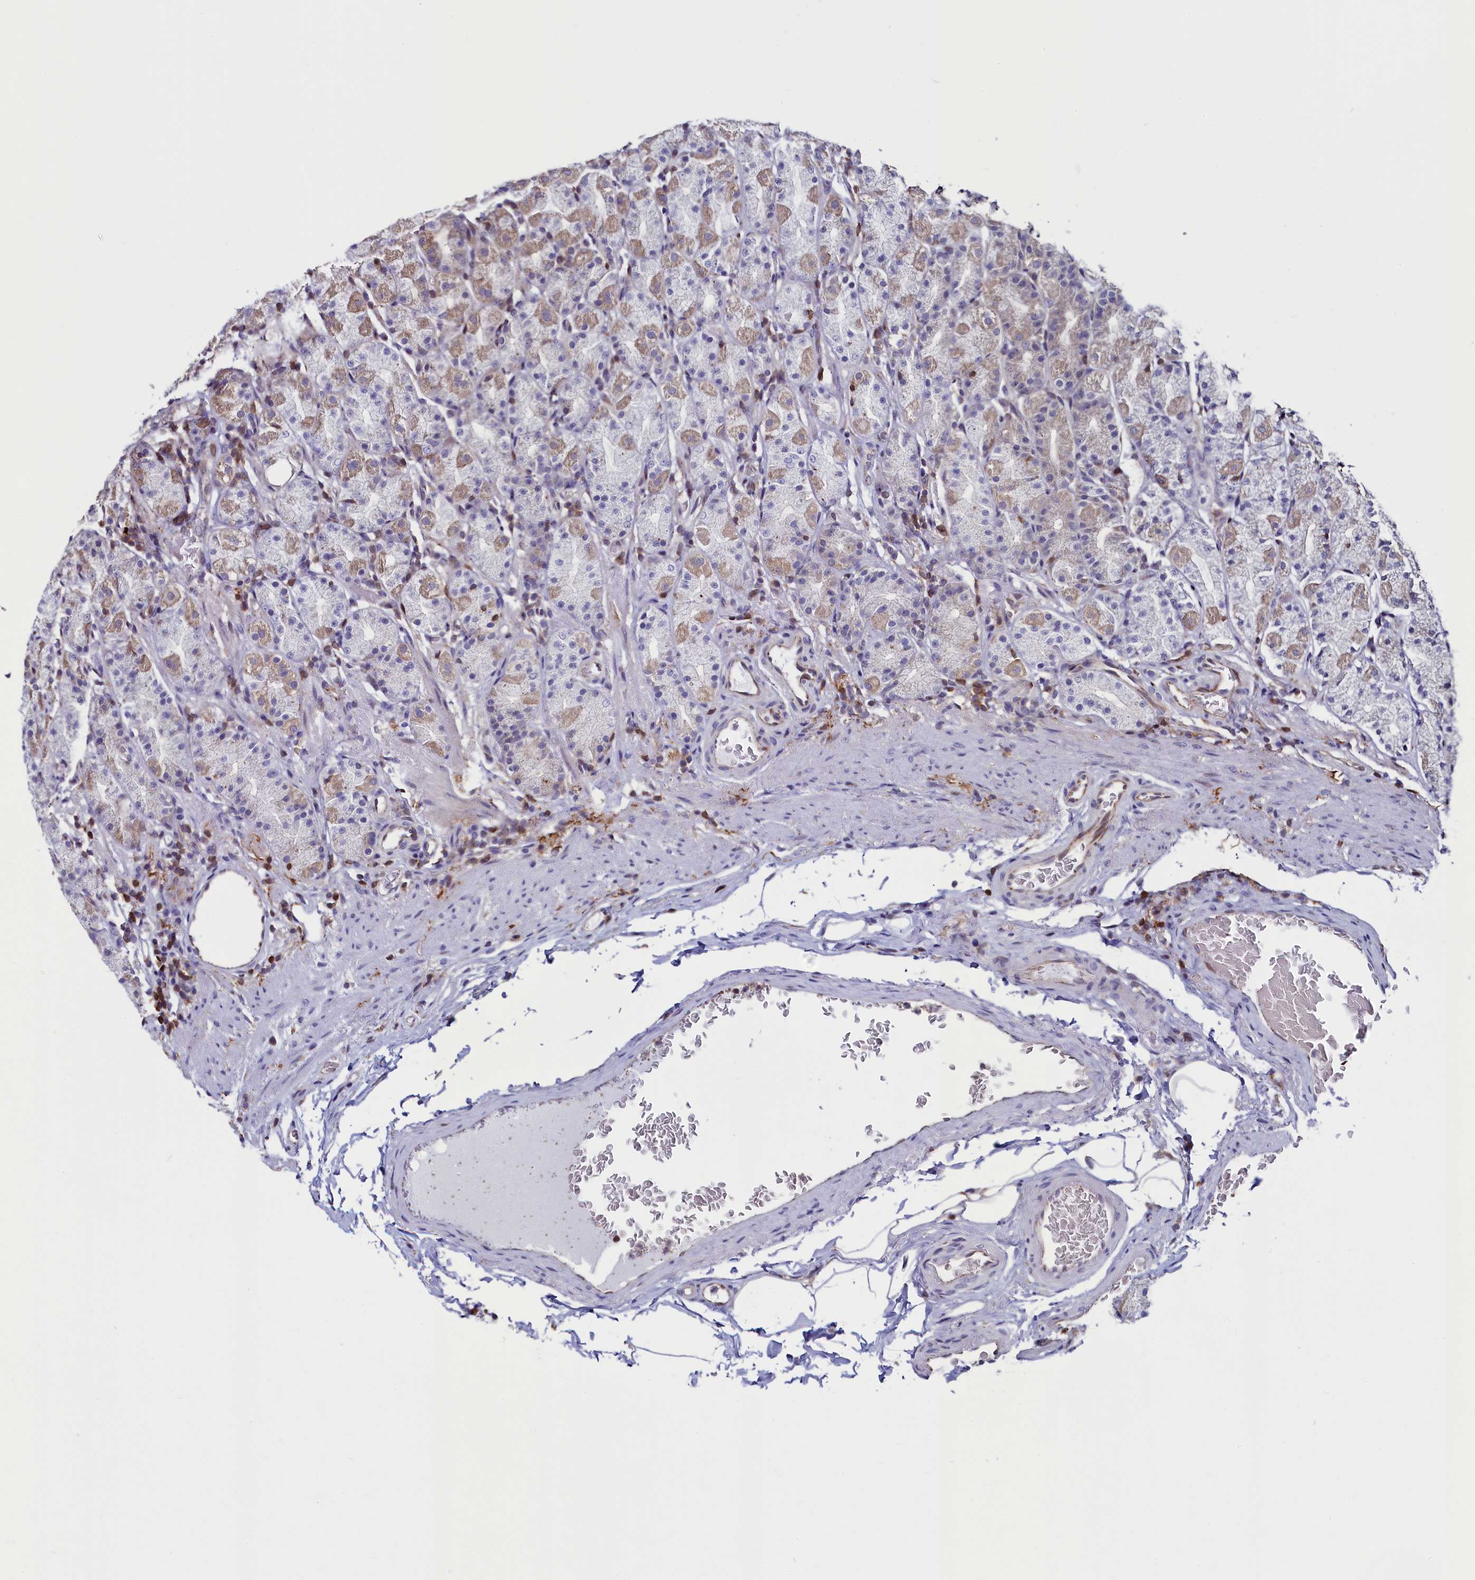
{"staining": {"intensity": "moderate", "quantity": "25%-75%", "location": "cytoplasmic/membranous,nuclear"}, "tissue": "stomach", "cell_type": "Glandular cells", "image_type": "normal", "snomed": [{"axis": "morphology", "description": "Normal tissue, NOS"}, {"axis": "topography", "description": "Stomach, upper"}, {"axis": "topography", "description": "Stomach, lower"}, {"axis": "topography", "description": "Small intestine"}], "caption": "The histopathology image reveals a brown stain indicating the presence of a protein in the cytoplasmic/membranous,nuclear of glandular cells in stomach.", "gene": "CIAPIN1", "patient": {"sex": "male", "age": 68}}